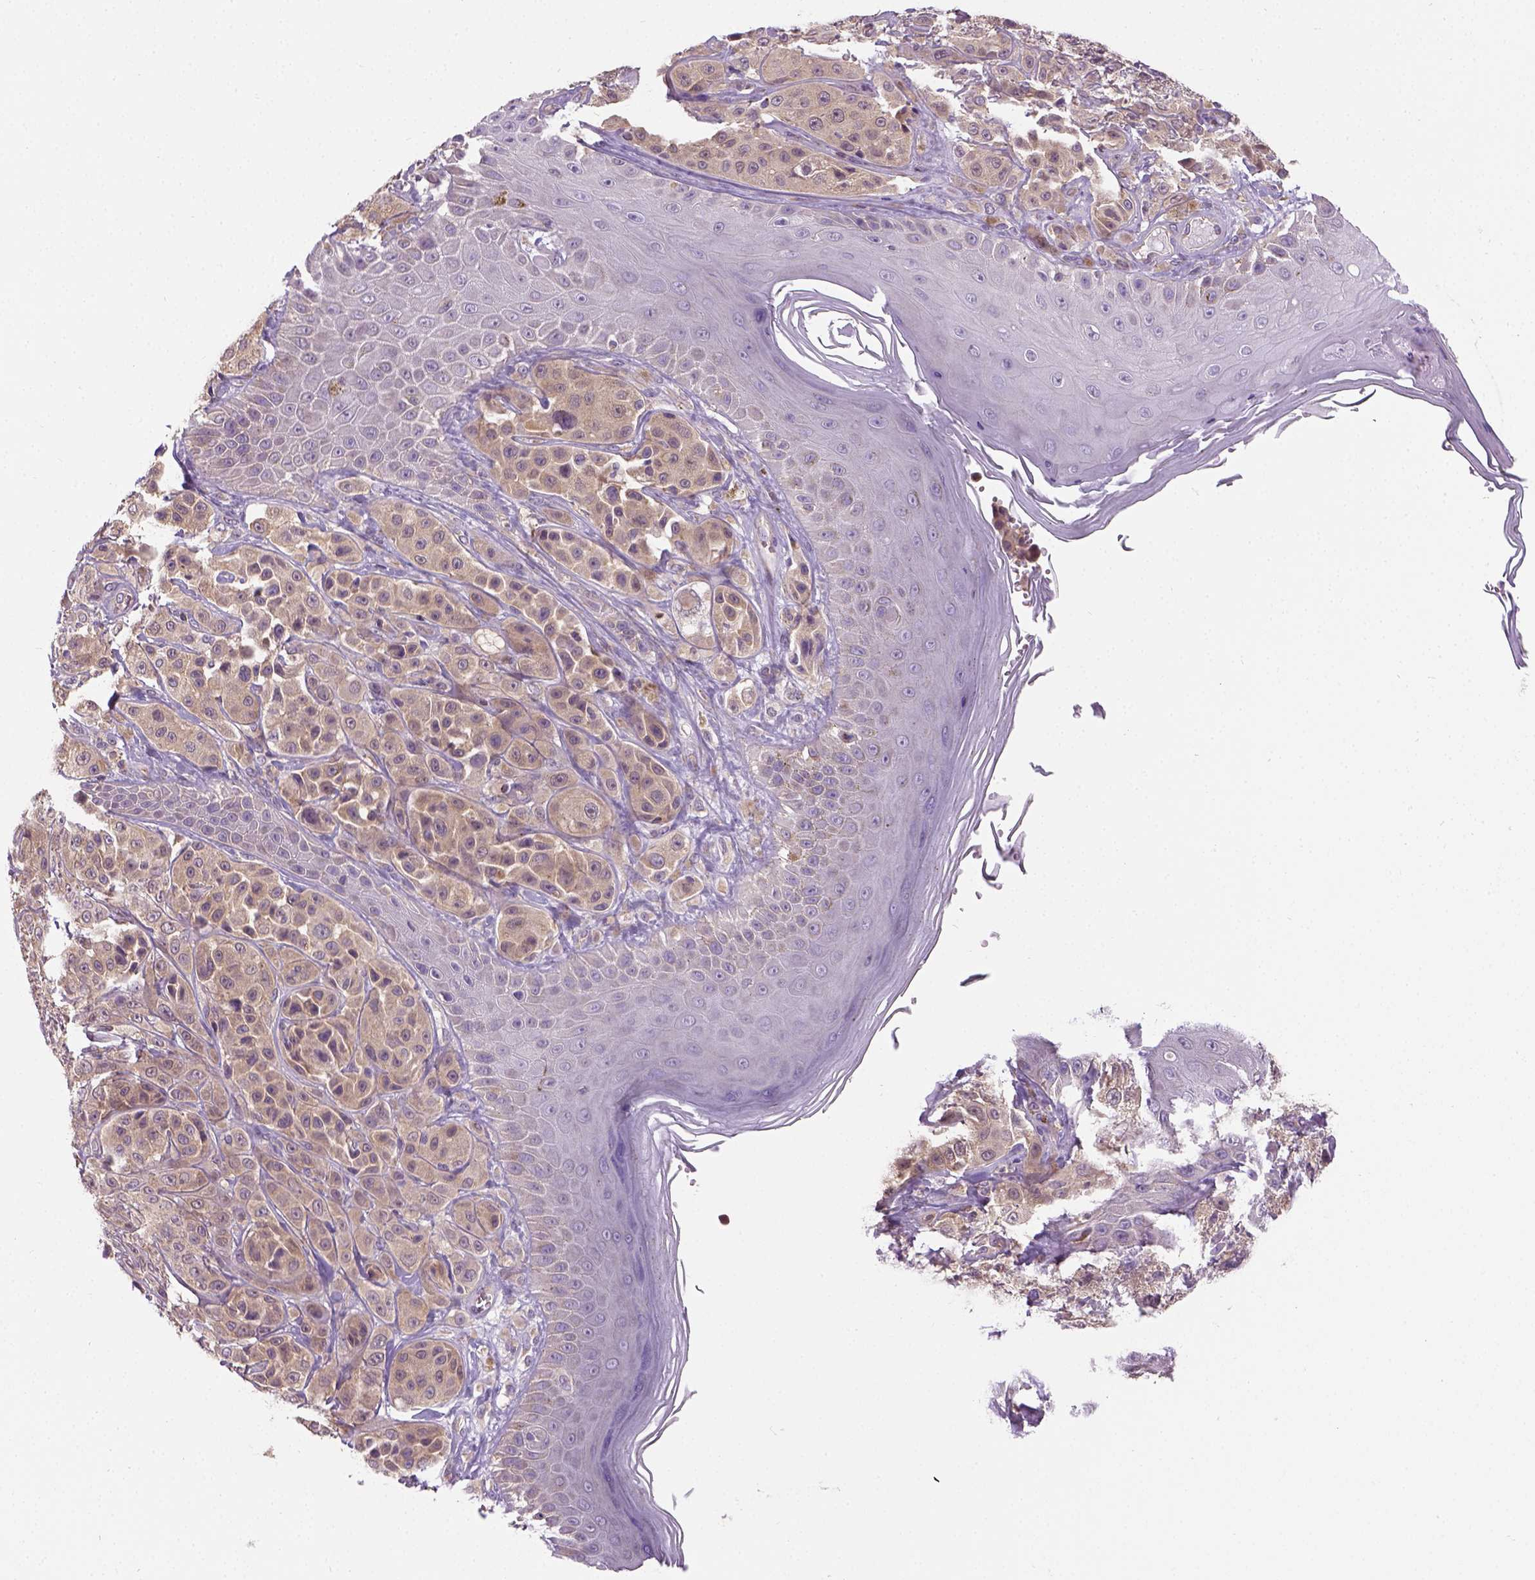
{"staining": {"intensity": "moderate", "quantity": "25%-75%", "location": "cytoplasmic/membranous,nuclear"}, "tissue": "melanoma", "cell_type": "Tumor cells", "image_type": "cancer", "snomed": [{"axis": "morphology", "description": "Malignant melanoma, NOS"}, {"axis": "topography", "description": "Skin"}], "caption": "Human melanoma stained with a protein marker demonstrates moderate staining in tumor cells.", "gene": "CRACR2A", "patient": {"sex": "male", "age": 67}}